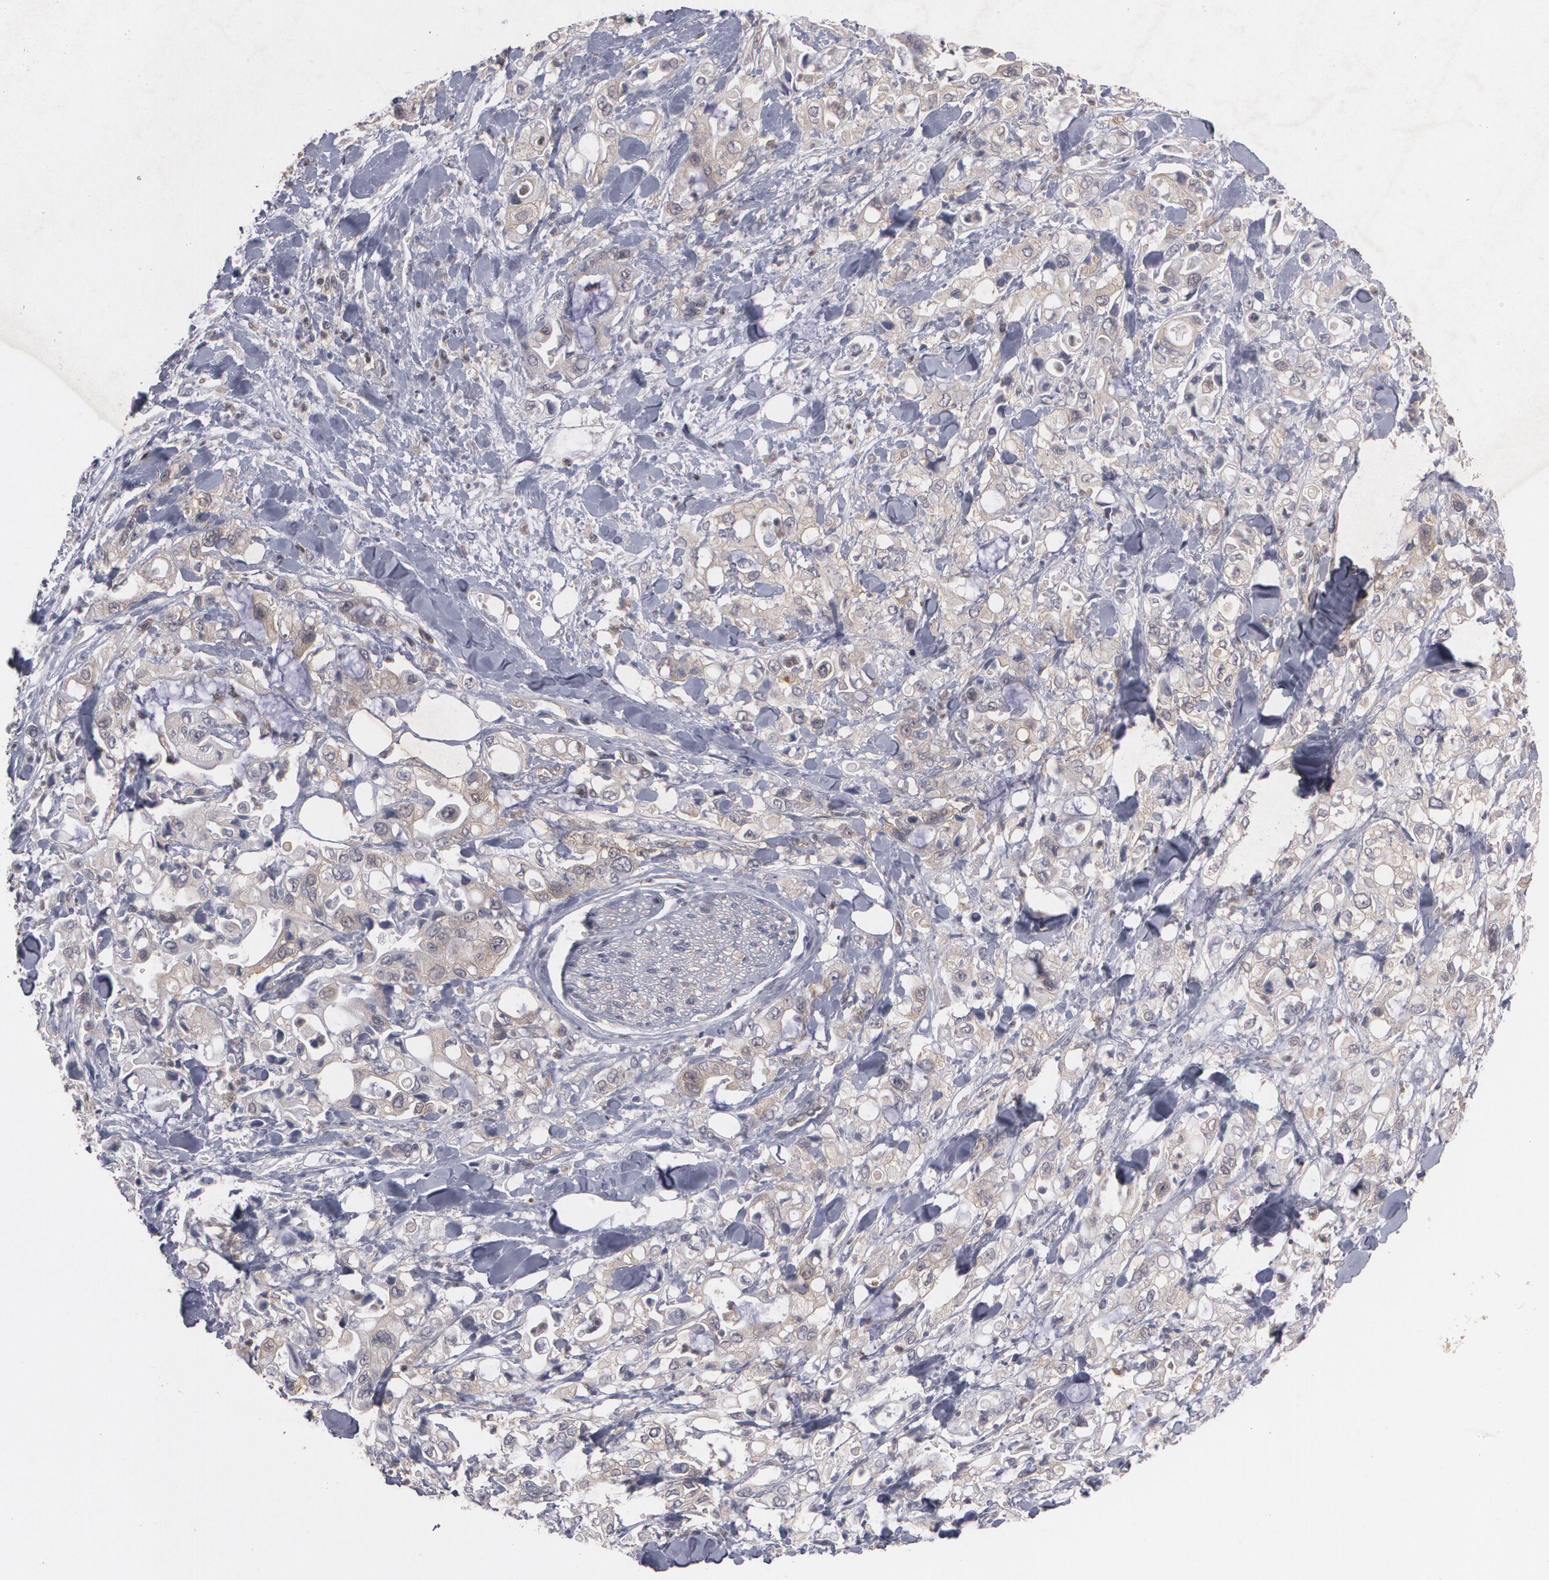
{"staining": {"intensity": "weak", "quantity": "25%-75%", "location": "cytoplasmic/membranous"}, "tissue": "pancreatic cancer", "cell_type": "Tumor cells", "image_type": "cancer", "snomed": [{"axis": "morphology", "description": "Adenocarcinoma, NOS"}, {"axis": "topography", "description": "Pancreas"}], "caption": "Brown immunohistochemical staining in human pancreatic cancer (adenocarcinoma) reveals weak cytoplasmic/membranous expression in approximately 25%-75% of tumor cells.", "gene": "HTT", "patient": {"sex": "male", "age": 70}}